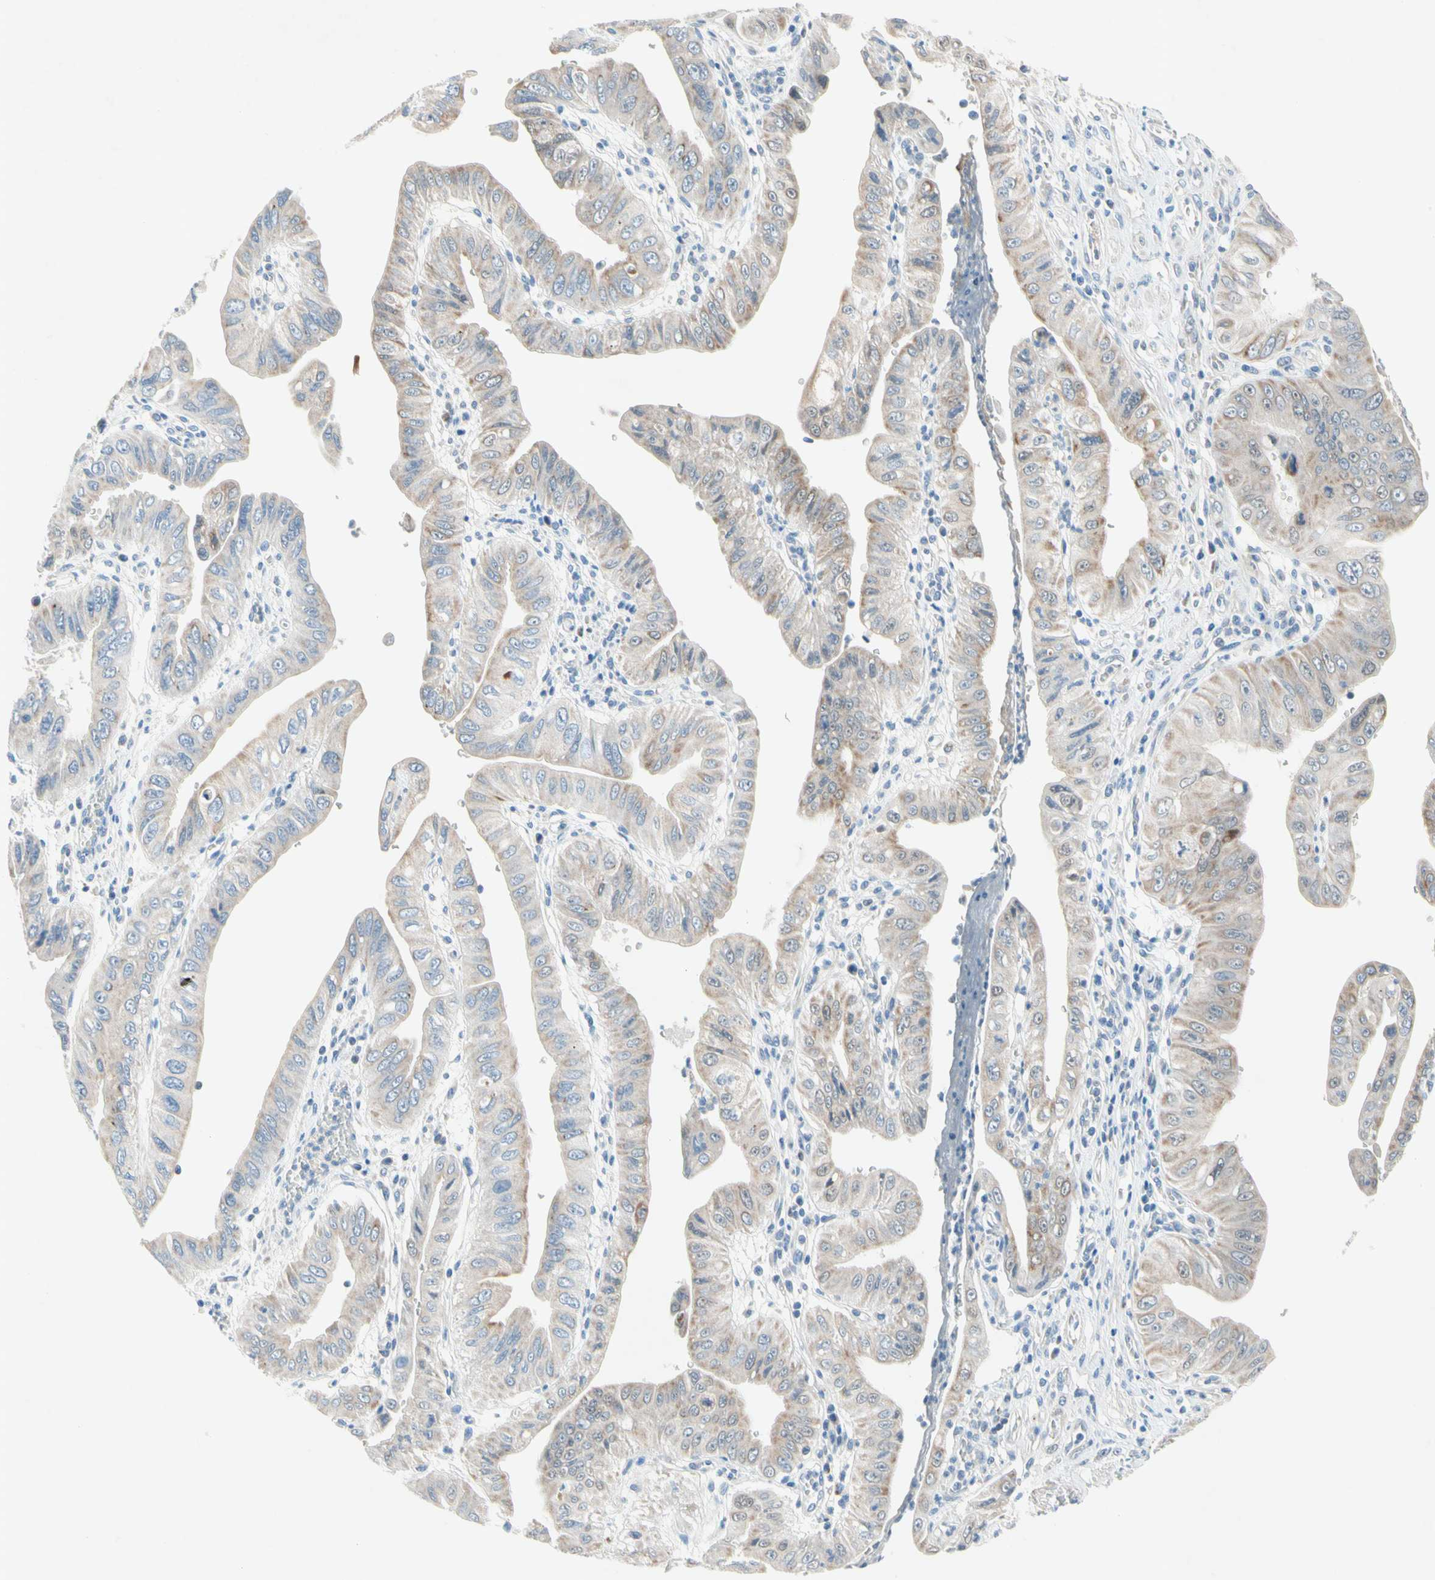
{"staining": {"intensity": "weak", "quantity": ">75%", "location": "cytoplasmic/membranous"}, "tissue": "pancreatic cancer", "cell_type": "Tumor cells", "image_type": "cancer", "snomed": [{"axis": "morphology", "description": "Normal tissue, NOS"}, {"axis": "topography", "description": "Lymph node"}], "caption": "Pancreatic cancer tissue exhibits weak cytoplasmic/membranous staining in approximately >75% of tumor cells", "gene": "MFF", "patient": {"sex": "male", "age": 50}}